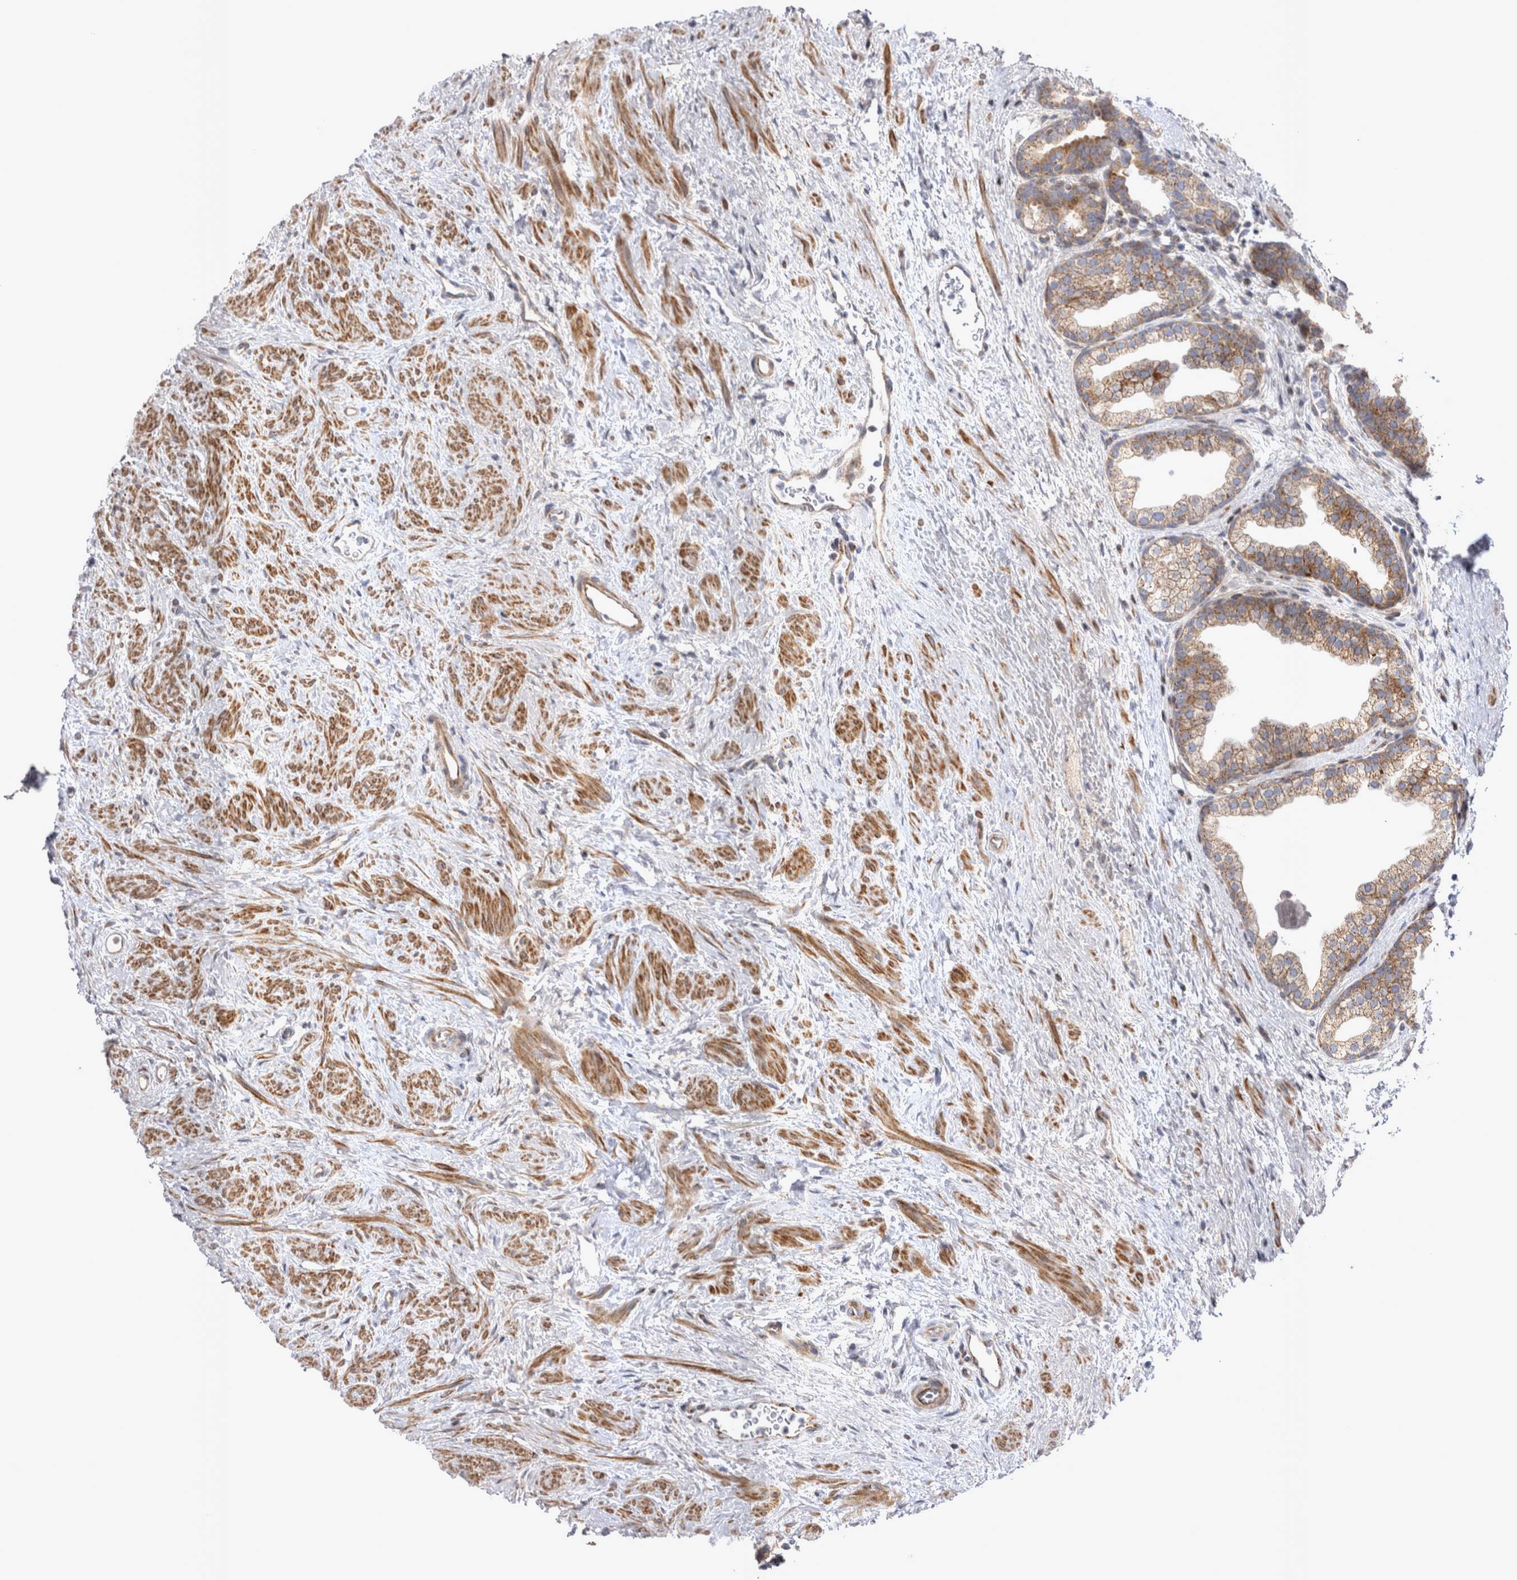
{"staining": {"intensity": "moderate", "quantity": ">75%", "location": "cytoplasmic/membranous"}, "tissue": "prostate", "cell_type": "Glandular cells", "image_type": "normal", "snomed": [{"axis": "morphology", "description": "Normal tissue, NOS"}, {"axis": "topography", "description": "Prostate"}], "caption": "Protein staining demonstrates moderate cytoplasmic/membranous staining in approximately >75% of glandular cells in unremarkable prostate.", "gene": "TSPOAP1", "patient": {"sex": "male", "age": 48}}